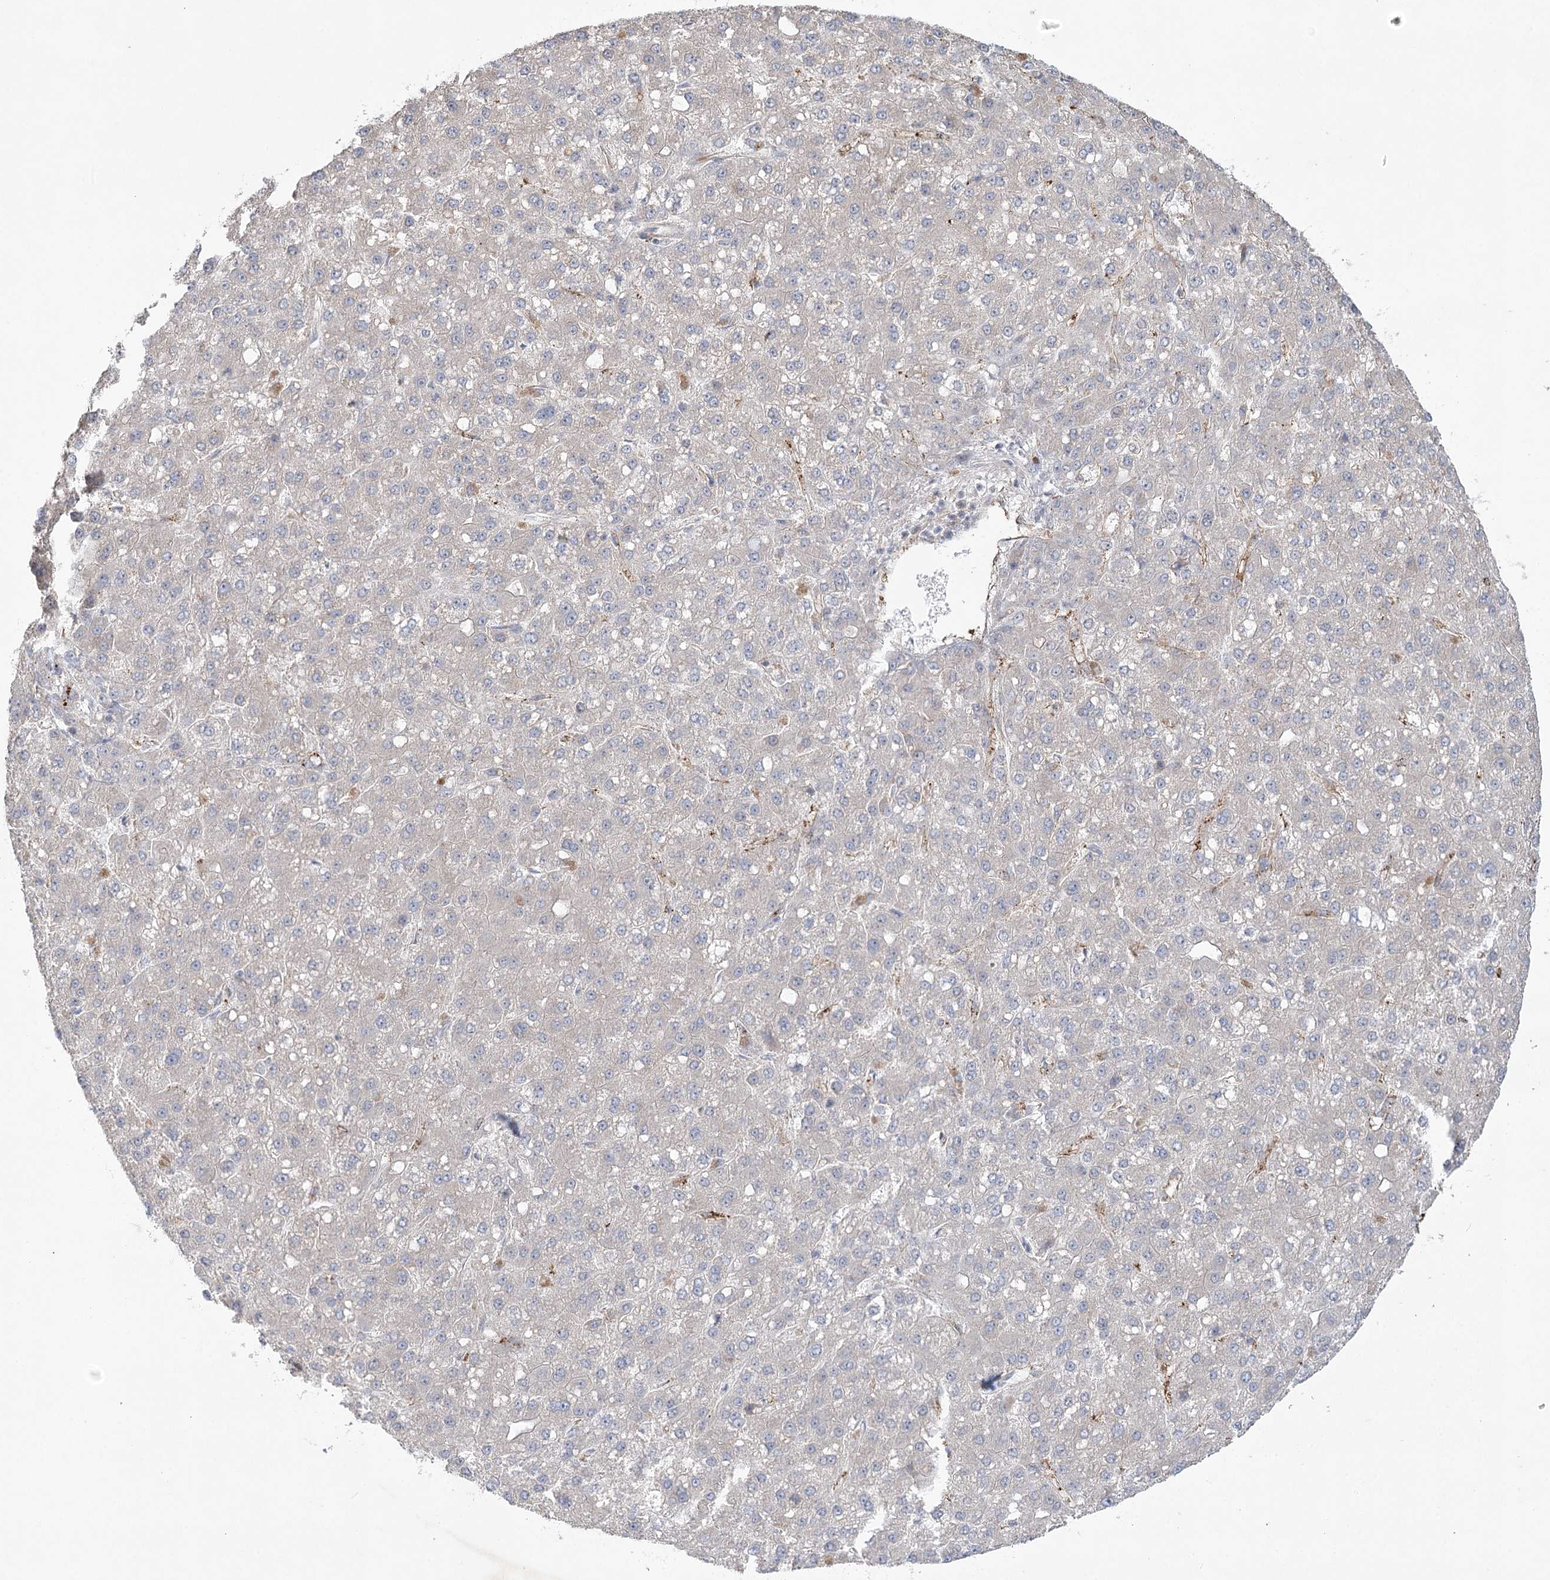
{"staining": {"intensity": "negative", "quantity": "none", "location": "none"}, "tissue": "liver cancer", "cell_type": "Tumor cells", "image_type": "cancer", "snomed": [{"axis": "morphology", "description": "Carcinoma, Hepatocellular, NOS"}, {"axis": "topography", "description": "Liver"}], "caption": "A photomicrograph of human liver cancer is negative for staining in tumor cells.", "gene": "AMTN", "patient": {"sex": "male", "age": 67}}